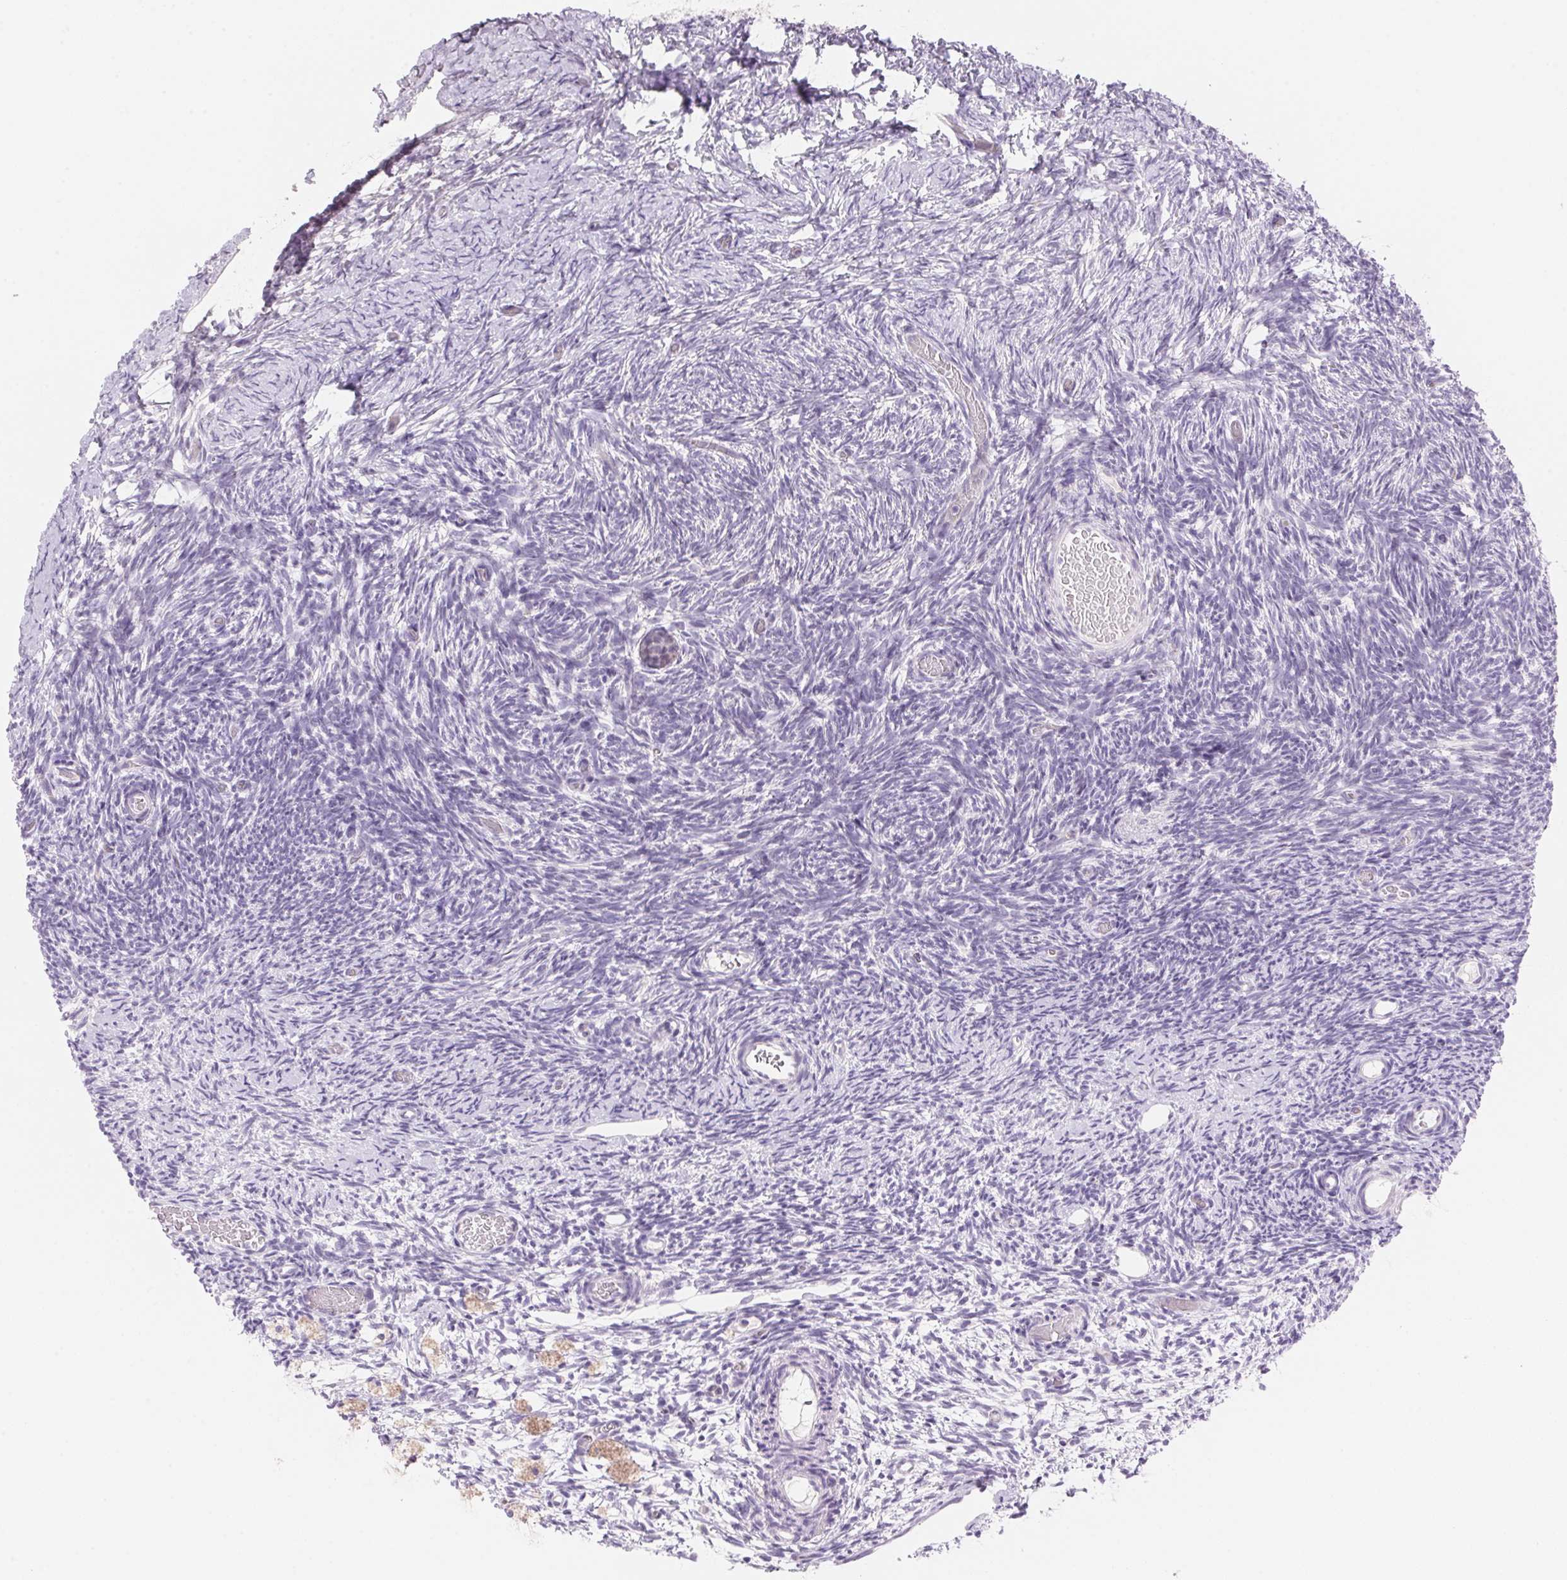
{"staining": {"intensity": "negative", "quantity": "none", "location": "none"}, "tissue": "ovary", "cell_type": "Follicle cells", "image_type": "normal", "snomed": [{"axis": "morphology", "description": "Normal tissue, NOS"}, {"axis": "topography", "description": "Ovary"}], "caption": "Image shows no protein positivity in follicle cells of unremarkable ovary. (DAB immunohistochemistry (IHC), high magnification).", "gene": "TEKT1", "patient": {"sex": "female", "age": 39}}